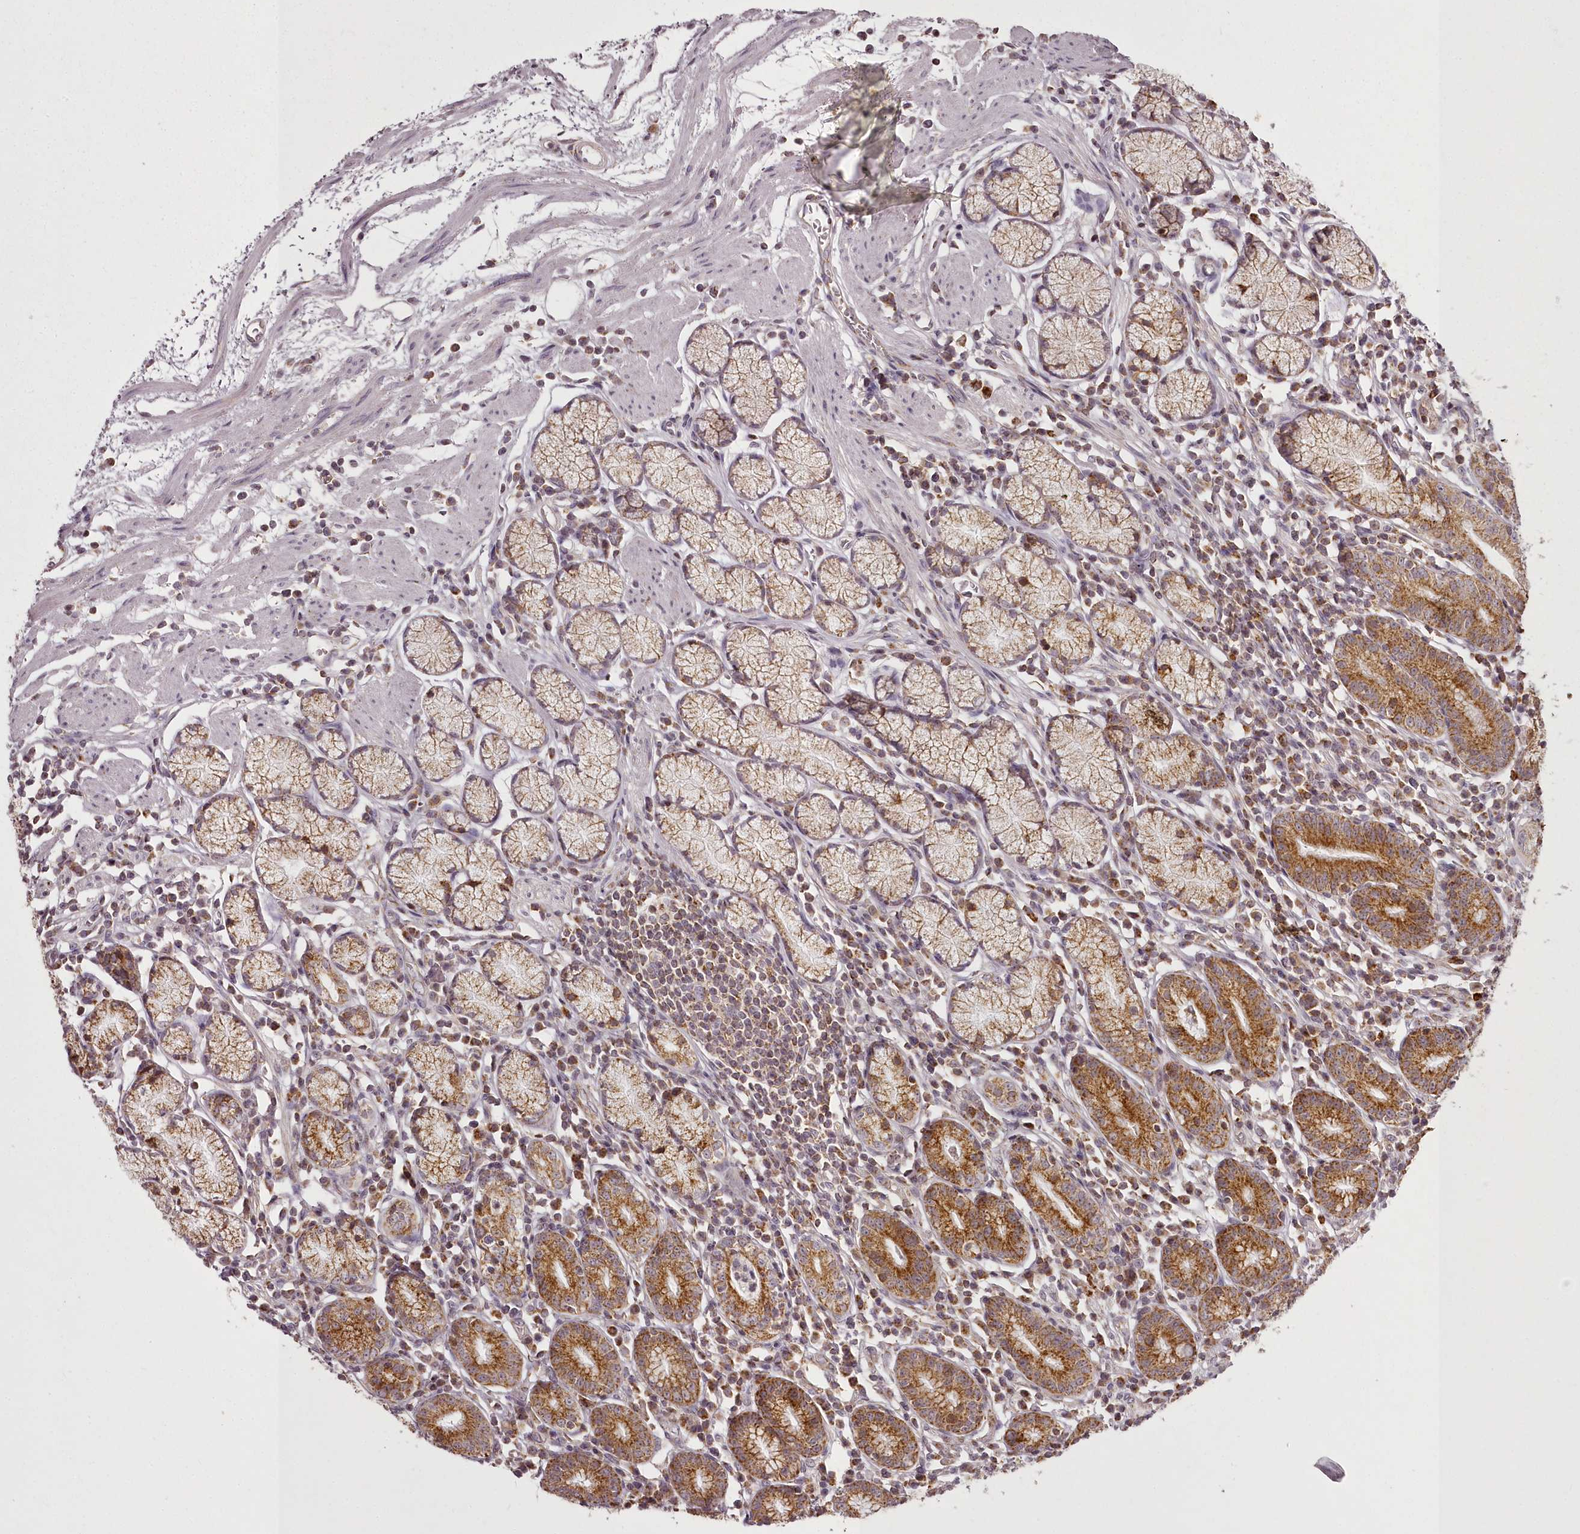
{"staining": {"intensity": "moderate", "quantity": ">75%", "location": "cytoplasmic/membranous"}, "tissue": "stomach", "cell_type": "Glandular cells", "image_type": "normal", "snomed": [{"axis": "morphology", "description": "Normal tissue, NOS"}, {"axis": "topography", "description": "Stomach"}], "caption": "DAB (3,3'-diaminobenzidine) immunohistochemical staining of unremarkable stomach demonstrates moderate cytoplasmic/membranous protein staining in approximately >75% of glandular cells. The staining was performed using DAB to visualize the protein expression in brown, while the nuclei were stained in blue with hematoxylin (Magnification: 20x).", "gene": "CHCHD2", "patient": {"sex": "male", "age": 55}}